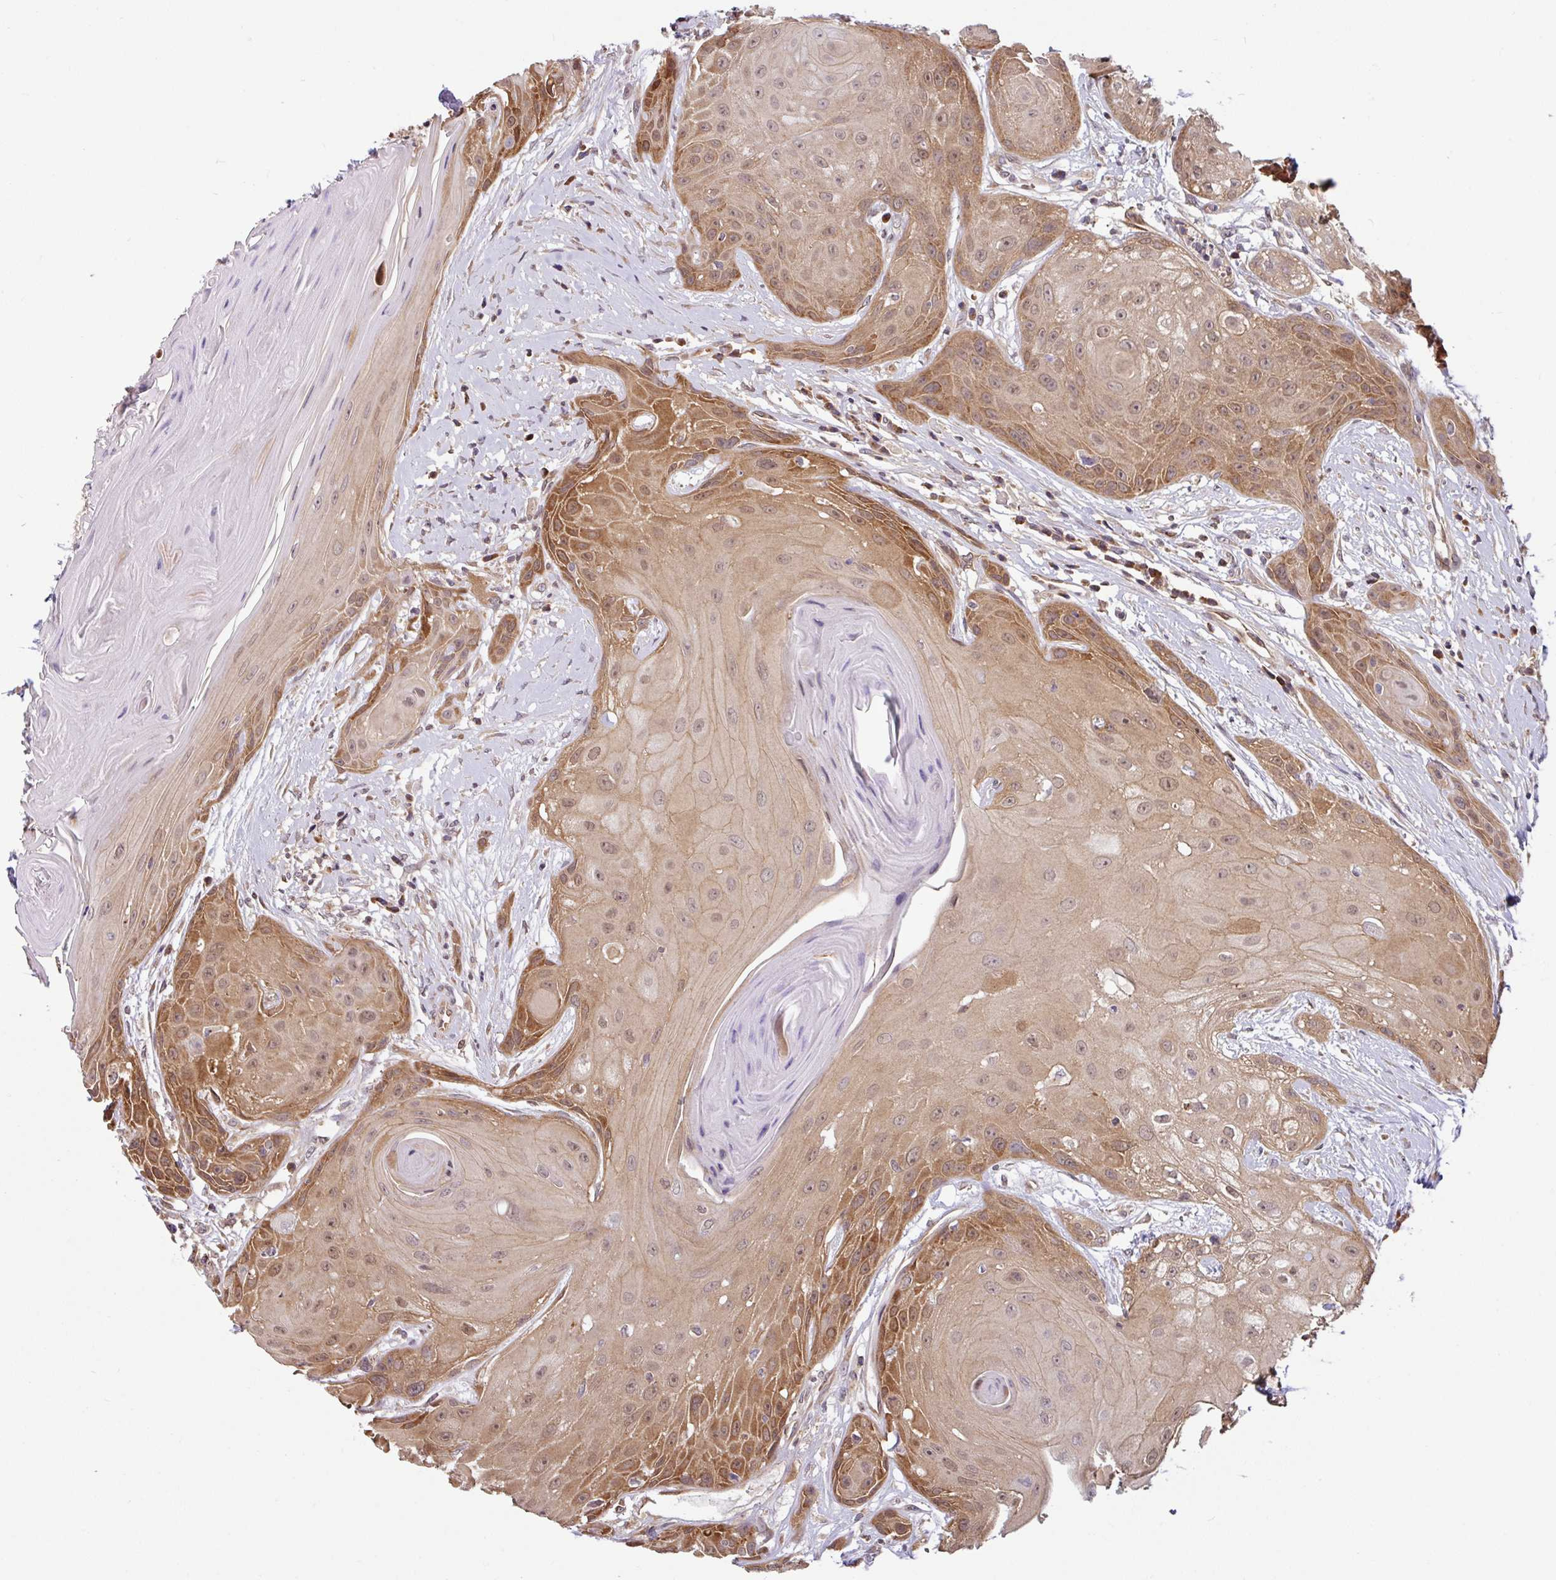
{"staining": {"intensity": "moderate", "quantity": ">75%", "location": "cytoplasmic/membranous,nuclear"}, "tissue": "head and neck cancer", "cell_type": "Tumor cells", "image_type": "cancer", "snomed": [{"axis": "morphology", "description": "Squamous cell carcinoma, NOS"}, {"axis": "topography", "description": "Head-Neck"}], "caption": "Human head and neck cancer (squamous cell carcinoma) stained with a brown dye reveals moderate cytoplasmic/membranous and nuclear positive staining in about >75% of tumor cells.", "gene": "SHB", "patient": {"sex": "female", "age": 73}}